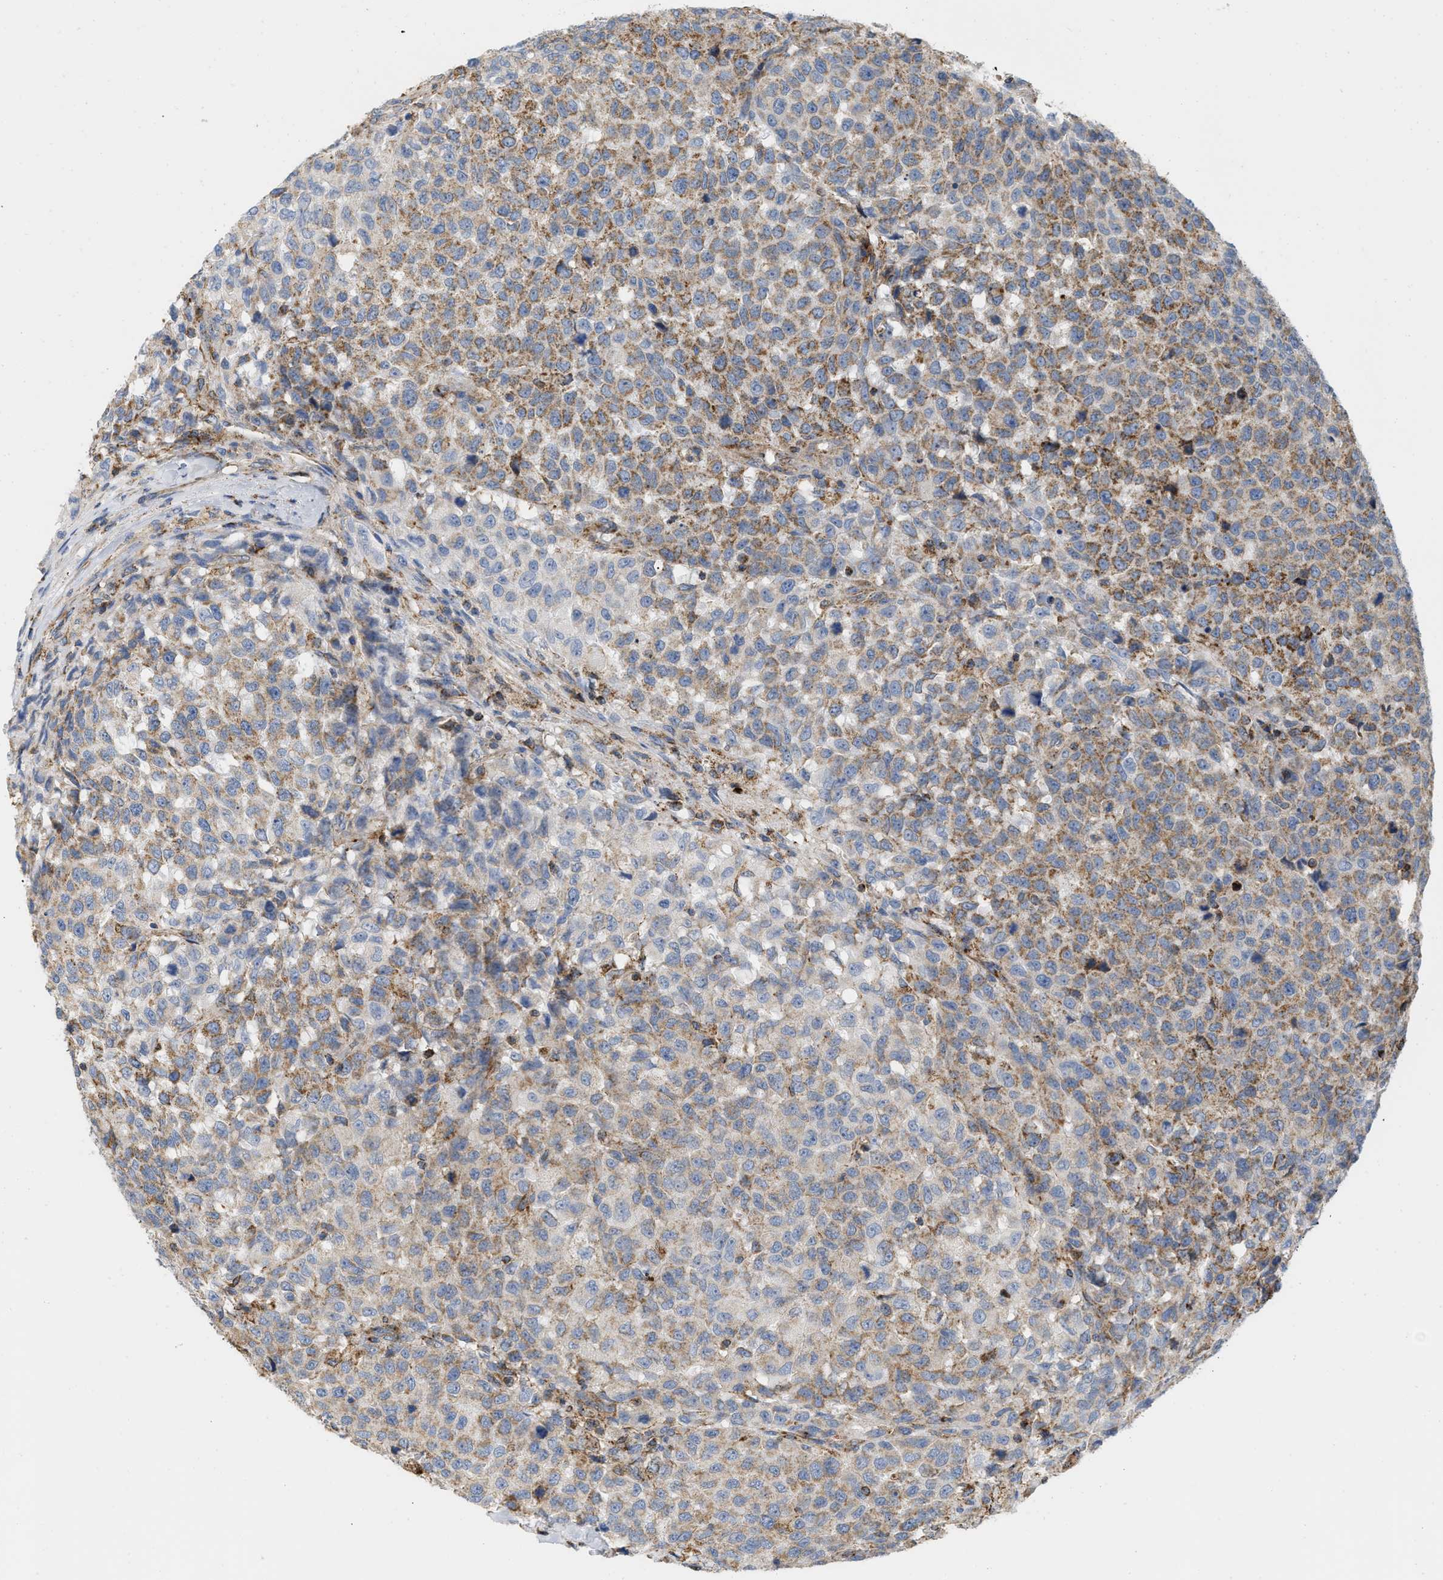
{"staining": {"intensity": "moderate", "quantity": ">75%", "location": "cytoplasmic/membranous"}, "tissue": "testis cancer", "cell_type": "Tumor cells", "image_type": "cancer", "snomed": [{"axis": "morphology", "description": "Seminoma, NOS"}, {"axis": "topography", "description": "Testis"}], "caption": "Seminoma (testis) was stained to show a protein in brown. There is medium levels of moderate cytoplasmic/membranous expression in about >75% of tumor cells.", "gene": "GRB10", "patient": {"sex": "male", "age": 59}}